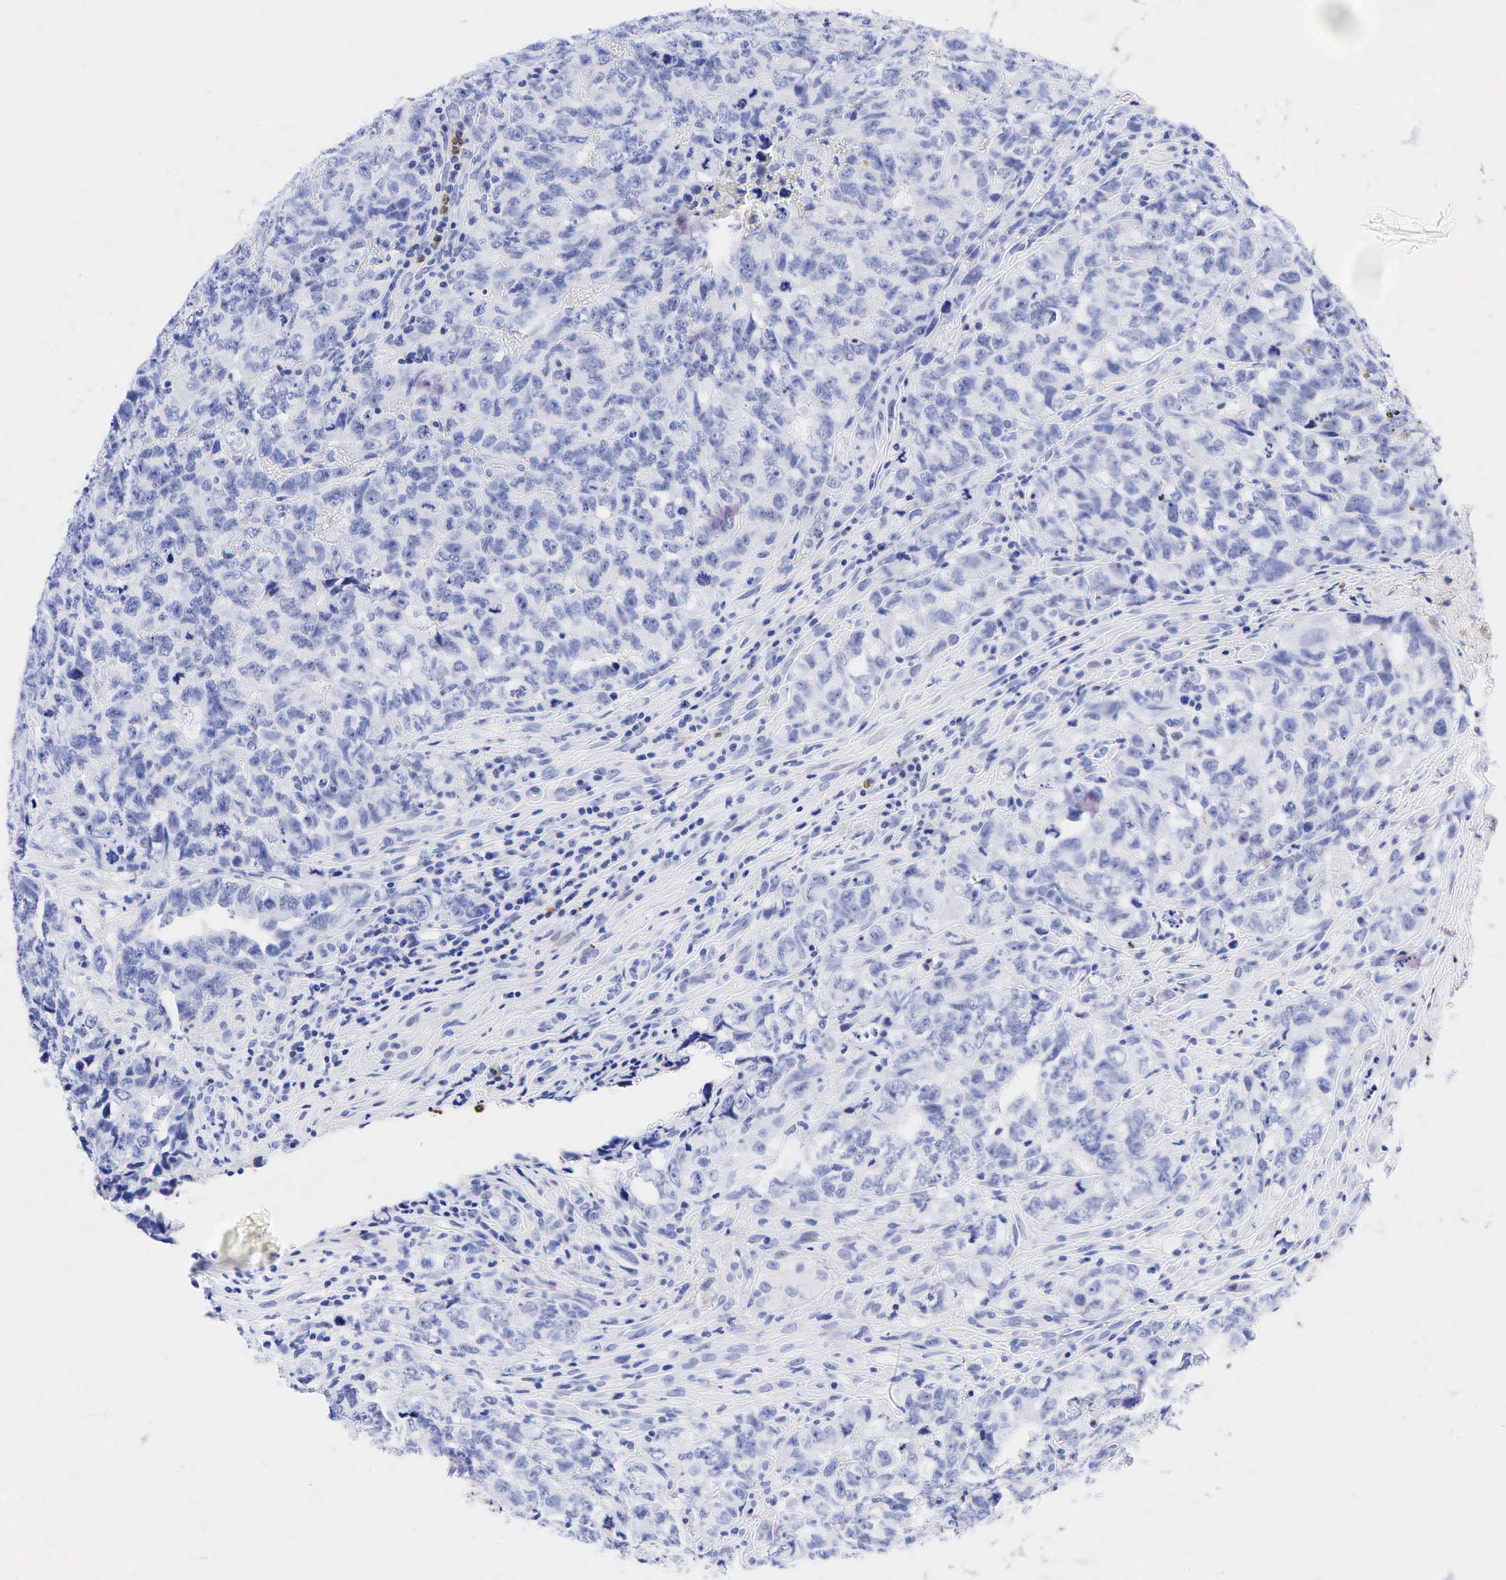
{"staining": {"intensity": "negative", "quantity": "none", "location": "none"}, "tissue": "testis cancer", "cell_type": "Tumor cells", "image_type": "cancer", "snomed": [{"axis": "morphology", "description": "Carcinoma, Embryonal, NOS"}, {"axis": "topography", "description": "Testis"}], "caption": "DAB (3,3'-diaminobenzidine) immunohistochemical staining of human testis embryonal carcinoma demonstrates no significant expression in tumor cells.", "gene": "FUT4", "patient": {"sex": "male", "age": 31}}